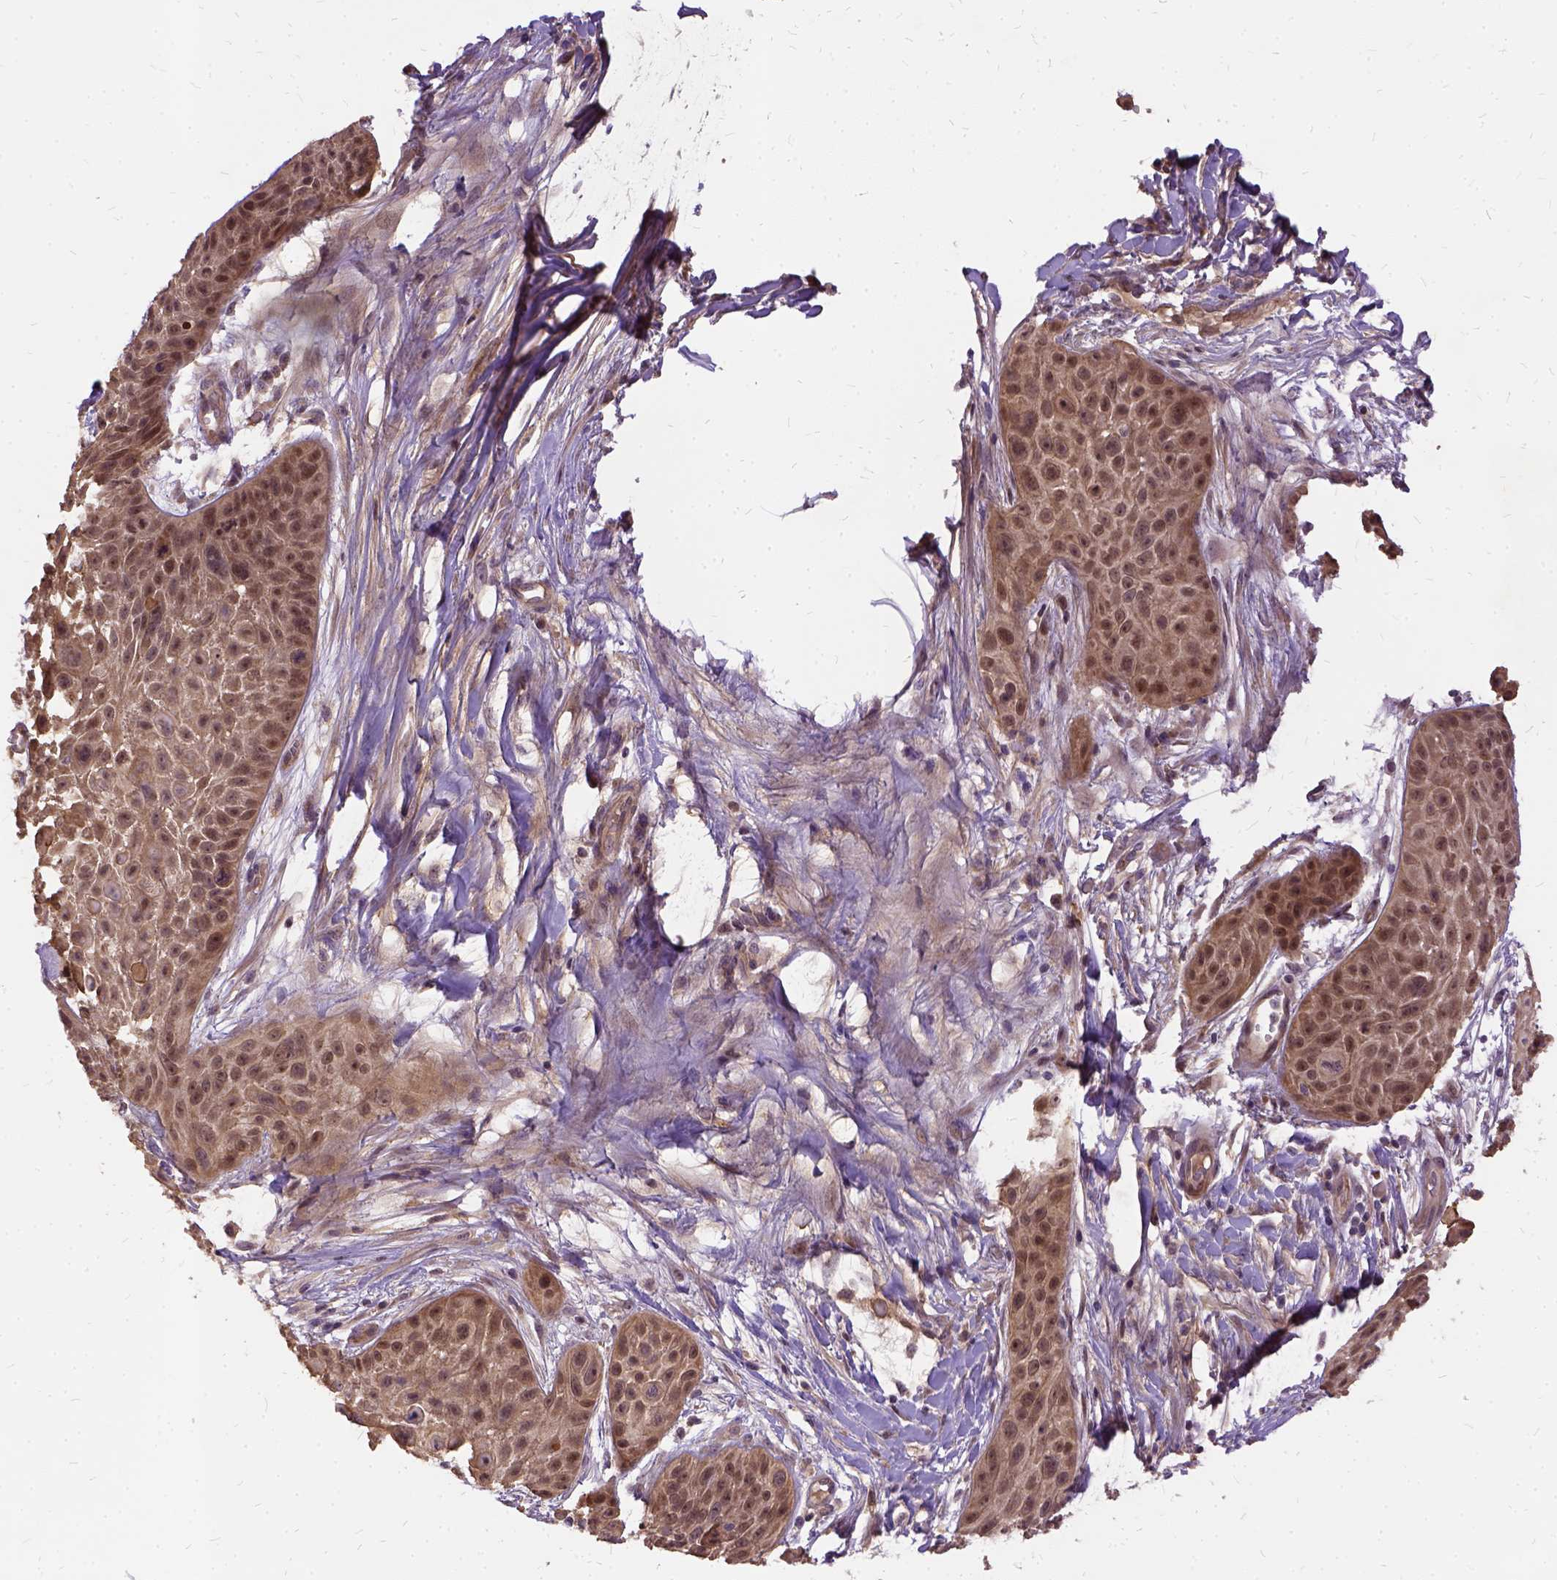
{"staining": {"intensity": "moderate", "quantity": ">75%", "location": "cytoplasmic/membranous,nuclear"}, "tissue": "skin cancer", "cell_type": "Tumor cells", "image_type": "cancer", "snomed": [{"axis": "morphology", "description": "Squamous cell carcinoma, NOS"}, {"axis": "topography", "description": "Skin"}, {"axis": "topography", "description": "Anal"}], "caption": "Protein expression by immunohistochemistry (IHC) displays moderate cytoplasmic/membranous and nuclear staining in approximately >75% of tumor cells in skin cancer.", "gene": "ILRUN", "patient": {"sex": "female", "age": 75}}